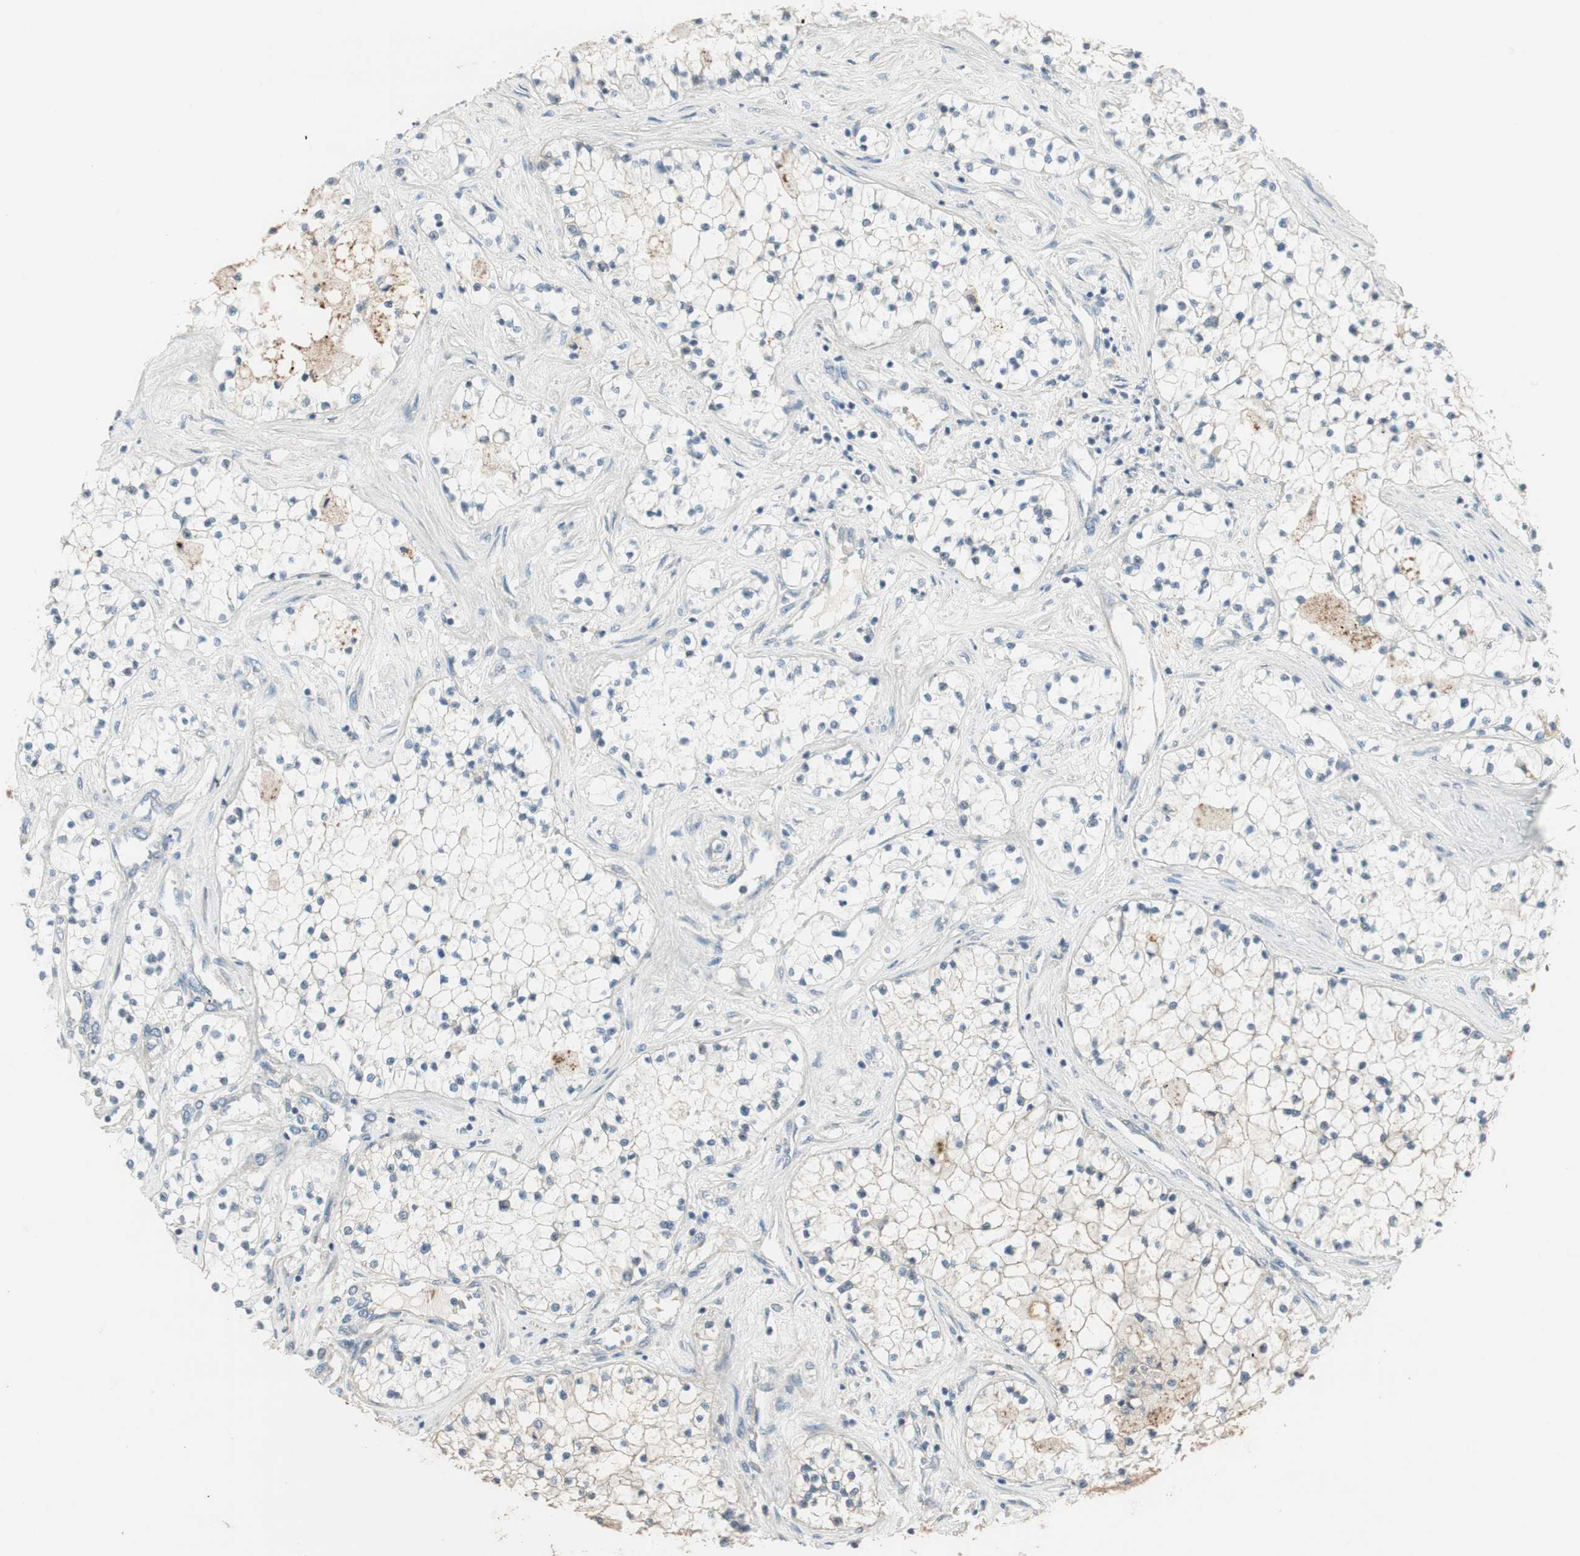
{"staining": {"intensity": "negative", "quantity": "none", "location": "none"}, "tissue": "renal cancer", "cell_type": "Tumor cells", "image_type": "cancer", "snomed": [{"axis": "morphology", "description": "Adenocarcinoma, NOS"}, {"axis": "topography", "description": "Kidney"}], "caption": "The image demonstrates no significant staining in tumor cells of renal cancer.", "gene": "EVA1A", "patient": {"sex": "male", "age": 68}}